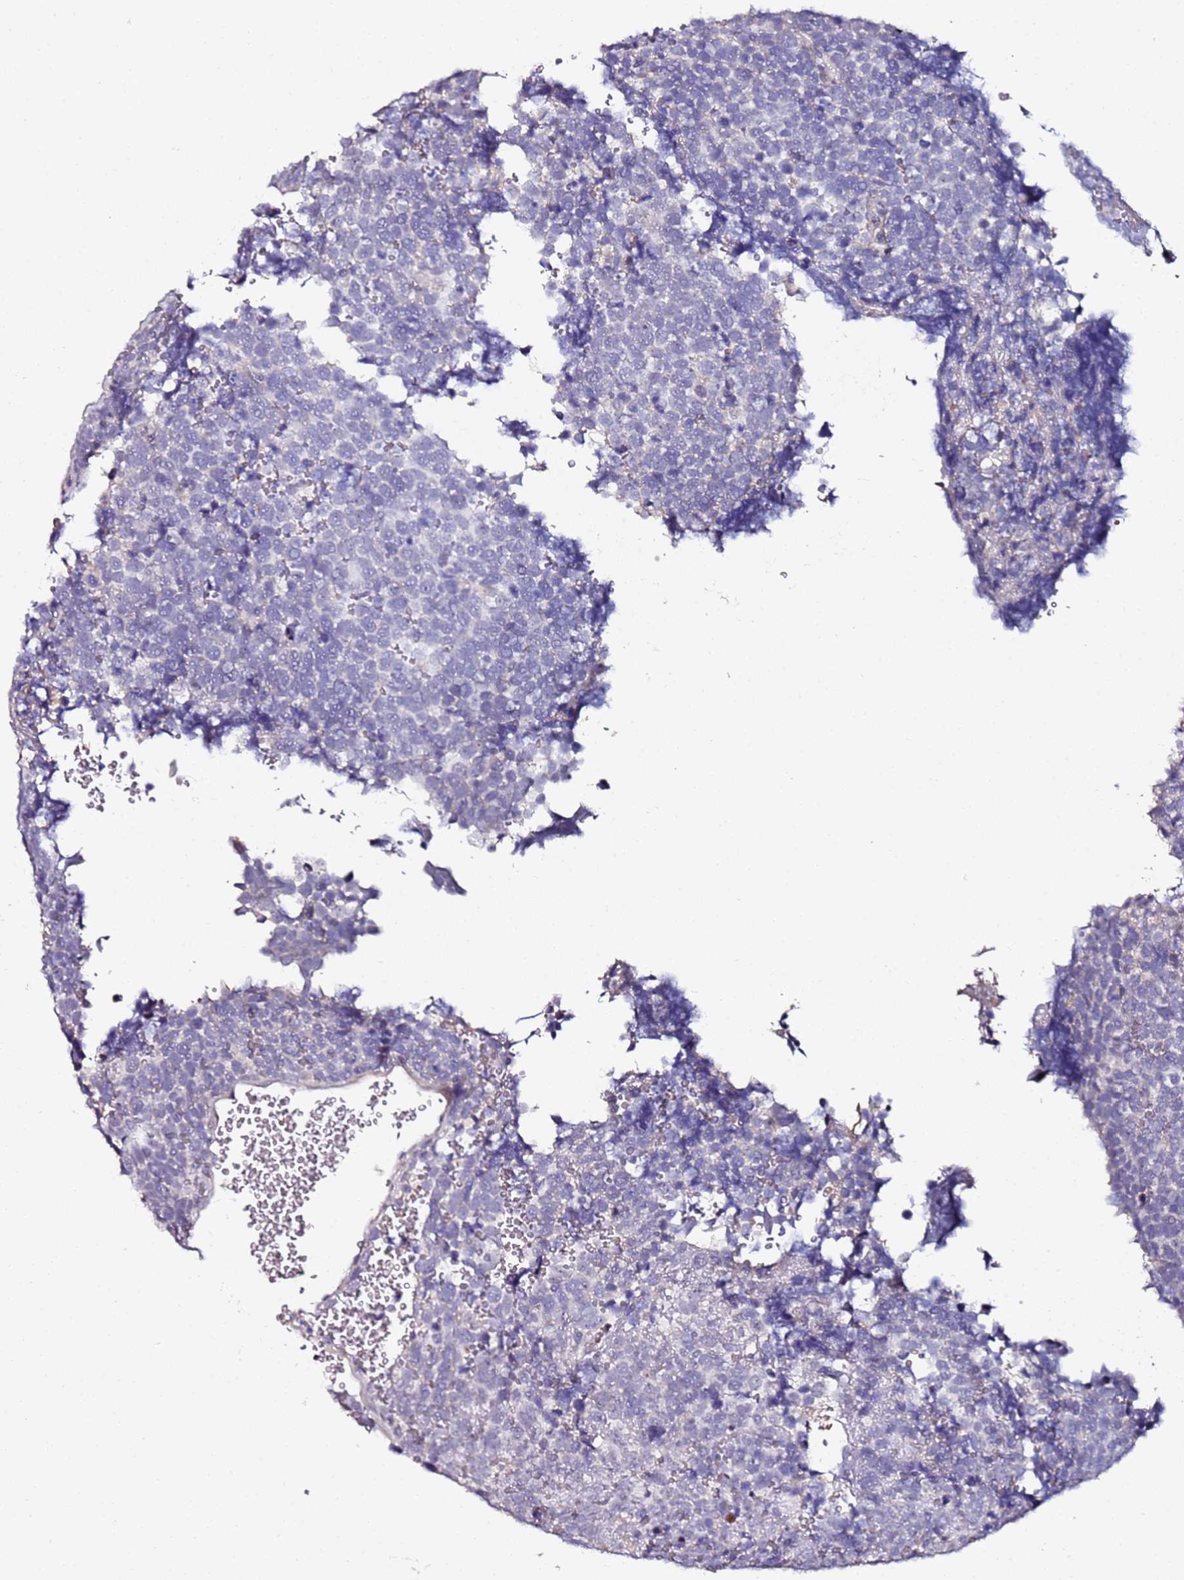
{"staining": {"intensity": "negative", "quantity": "none", "location": "none"}, "tissue": "urothelial cancer", "cell_type": "Tumor cells", "image_type": "cancer", "snomed": [{"axis": "morphology", "description": "Urothelial carcinoma, High grade"}, {"axis": "topography", "description": "Urinary bladder"}], "caption": "Tumor cells show no significant expression in urothelial cancer. (Stains: DAB immunohistochemistry with hematoxylin counter stain, Microscopy: brightfield microscopy at high magnification).", "gene": "C3orf80", "patient": {"sex": "female", "age": 82}}